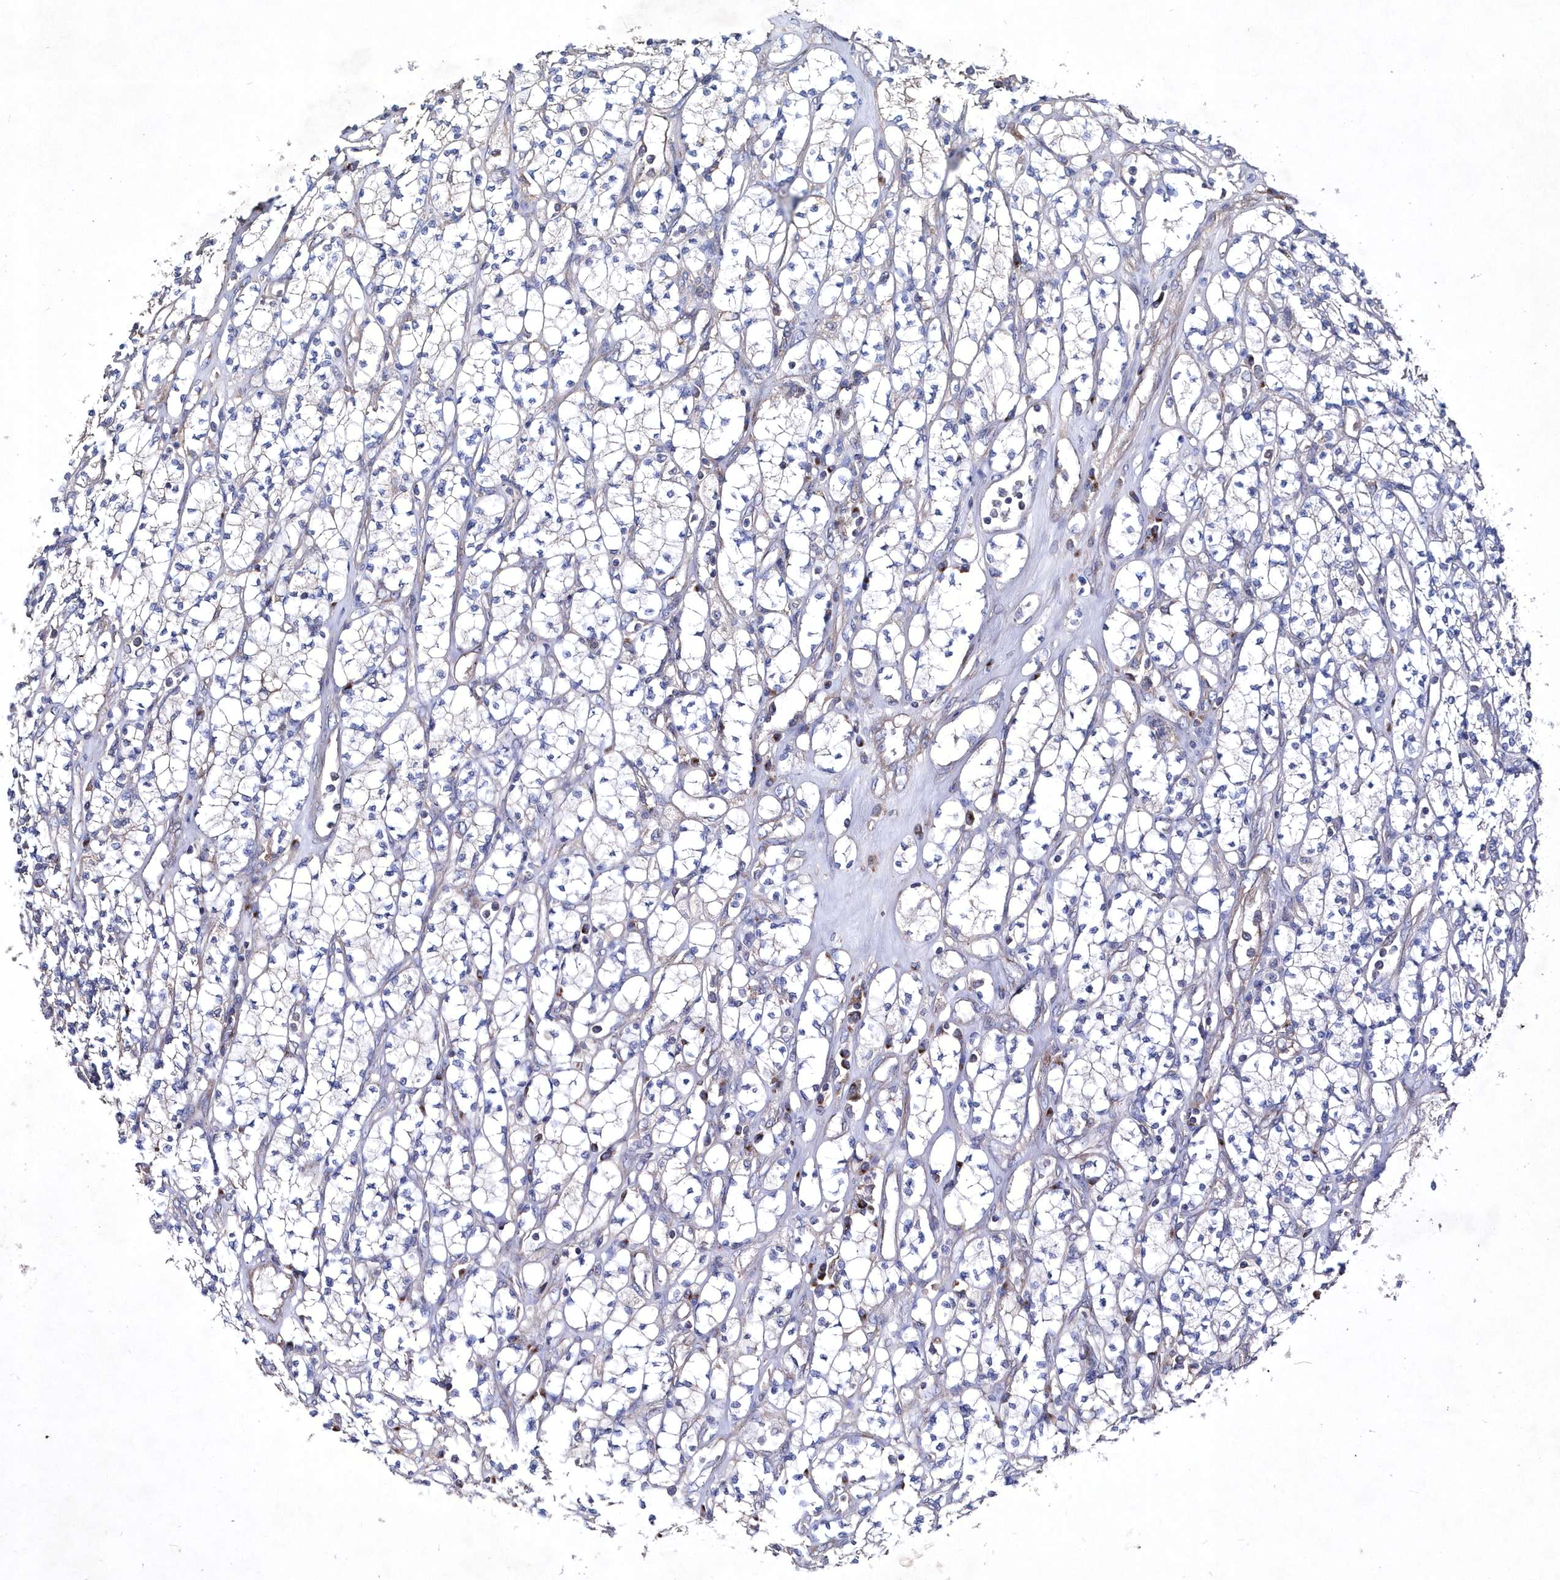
{"staining": {"intensity": "negative", "quantity": "none", "location": "none"}, "tissue": "renal cancer", "cell_type": "Tumor cells", "image_type": "cancer", "snomed": [{"axis": "morphology", "description": "Adenocarcinoma, NOS"}, {"axis": "topography", "description": "Kidney"}], "caption": "Histopathology image shows no significant protein positivity in tumor cells of renal adenocarcinoma.", "gene": "METTL8", "patient": {"sex": "male", "age": 77}}